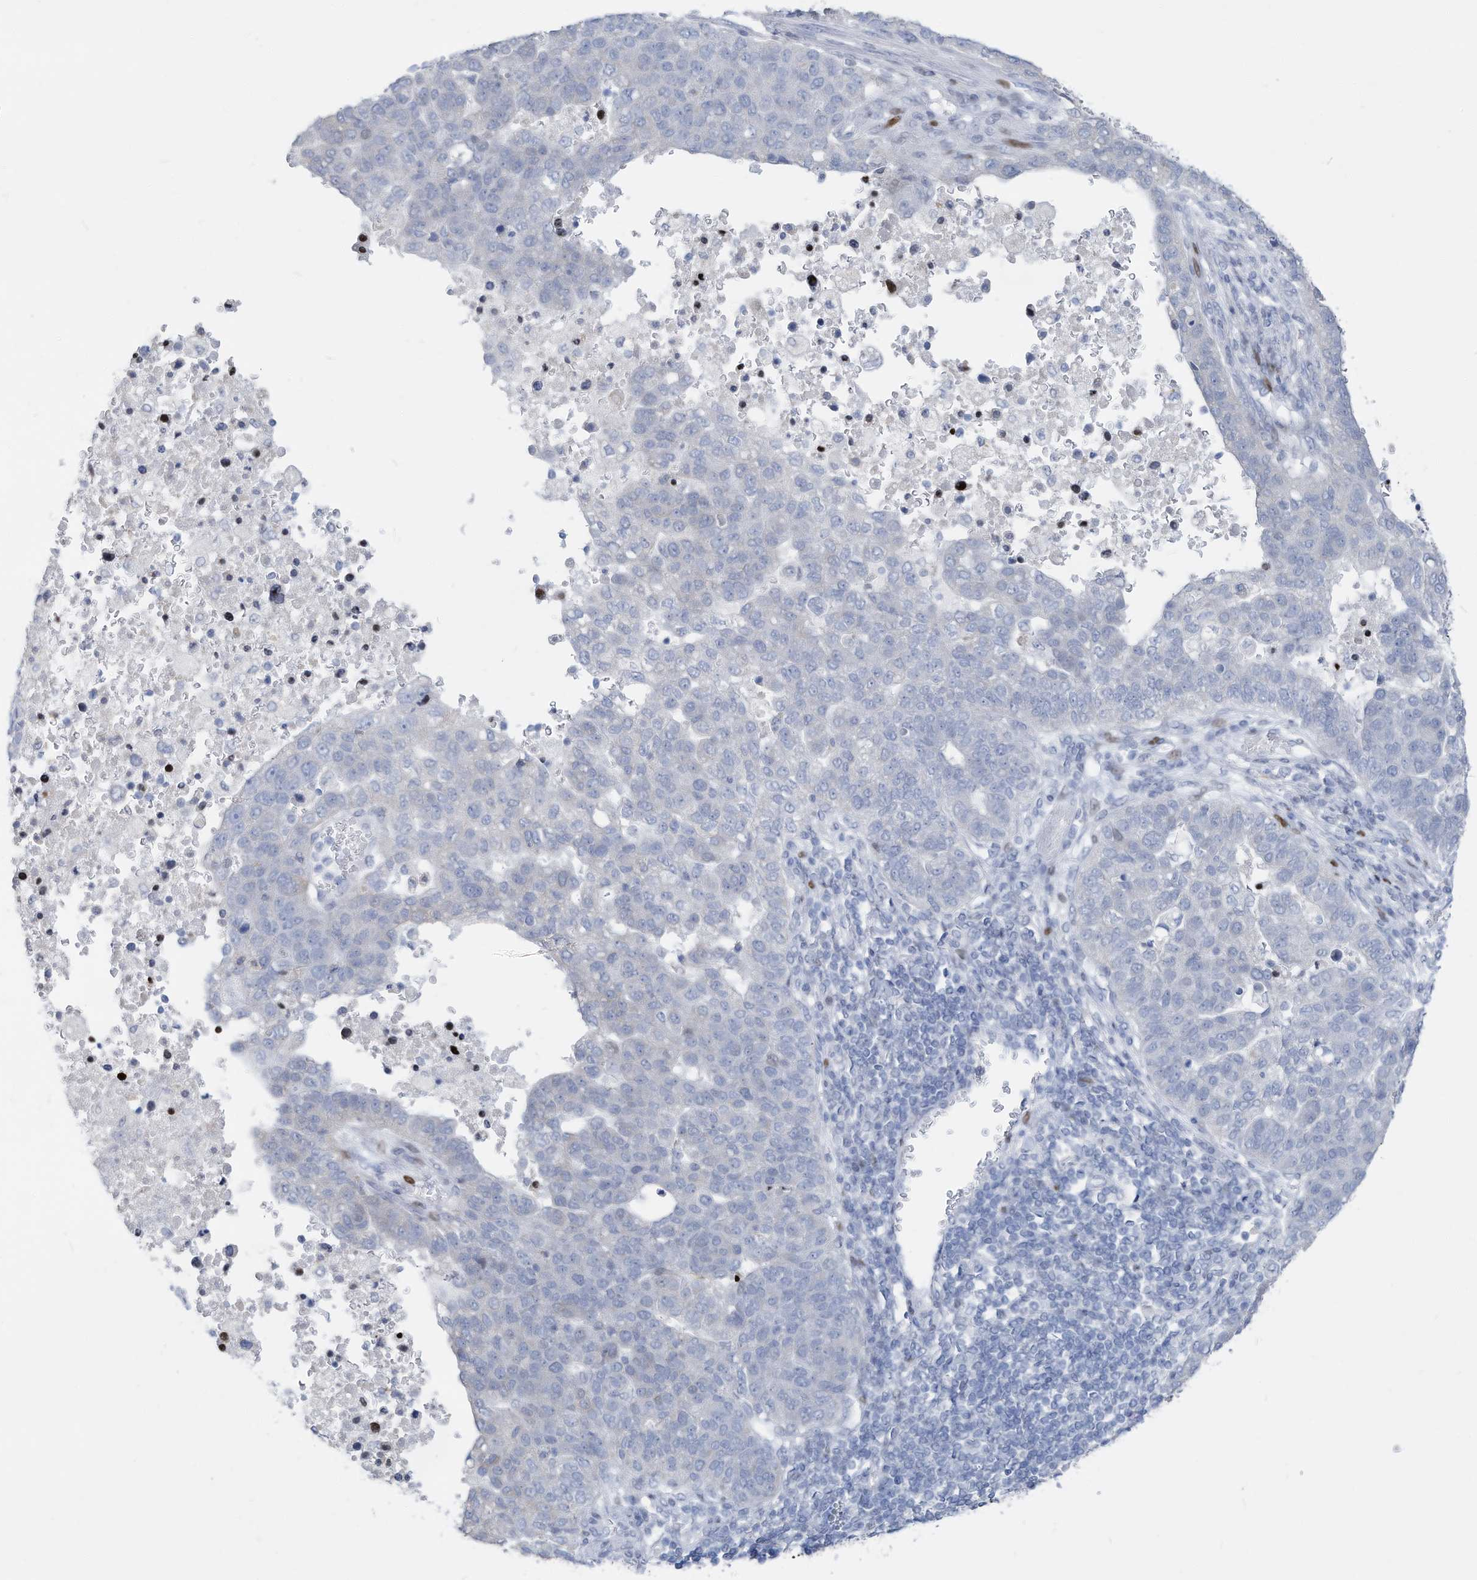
{"staining": {"intensity": "negative", "quantity": "none", "location": "none"}, "tissue": "pancreatic cancer", "cell_type": "Tumor cells", "image_type": "cancer", "snomed": [{"axis": "morphology", "description": "Adenocarcinoma, NOS"}, {"axis": "topography", "description": "Pancreas"}], "caption": "The micrograph reveals no significant staining in tumor cells of pancreatic cancer (adenocarcinoma).", "gene": "FRS3", "patient": {"sex": "female", "age": 61}}